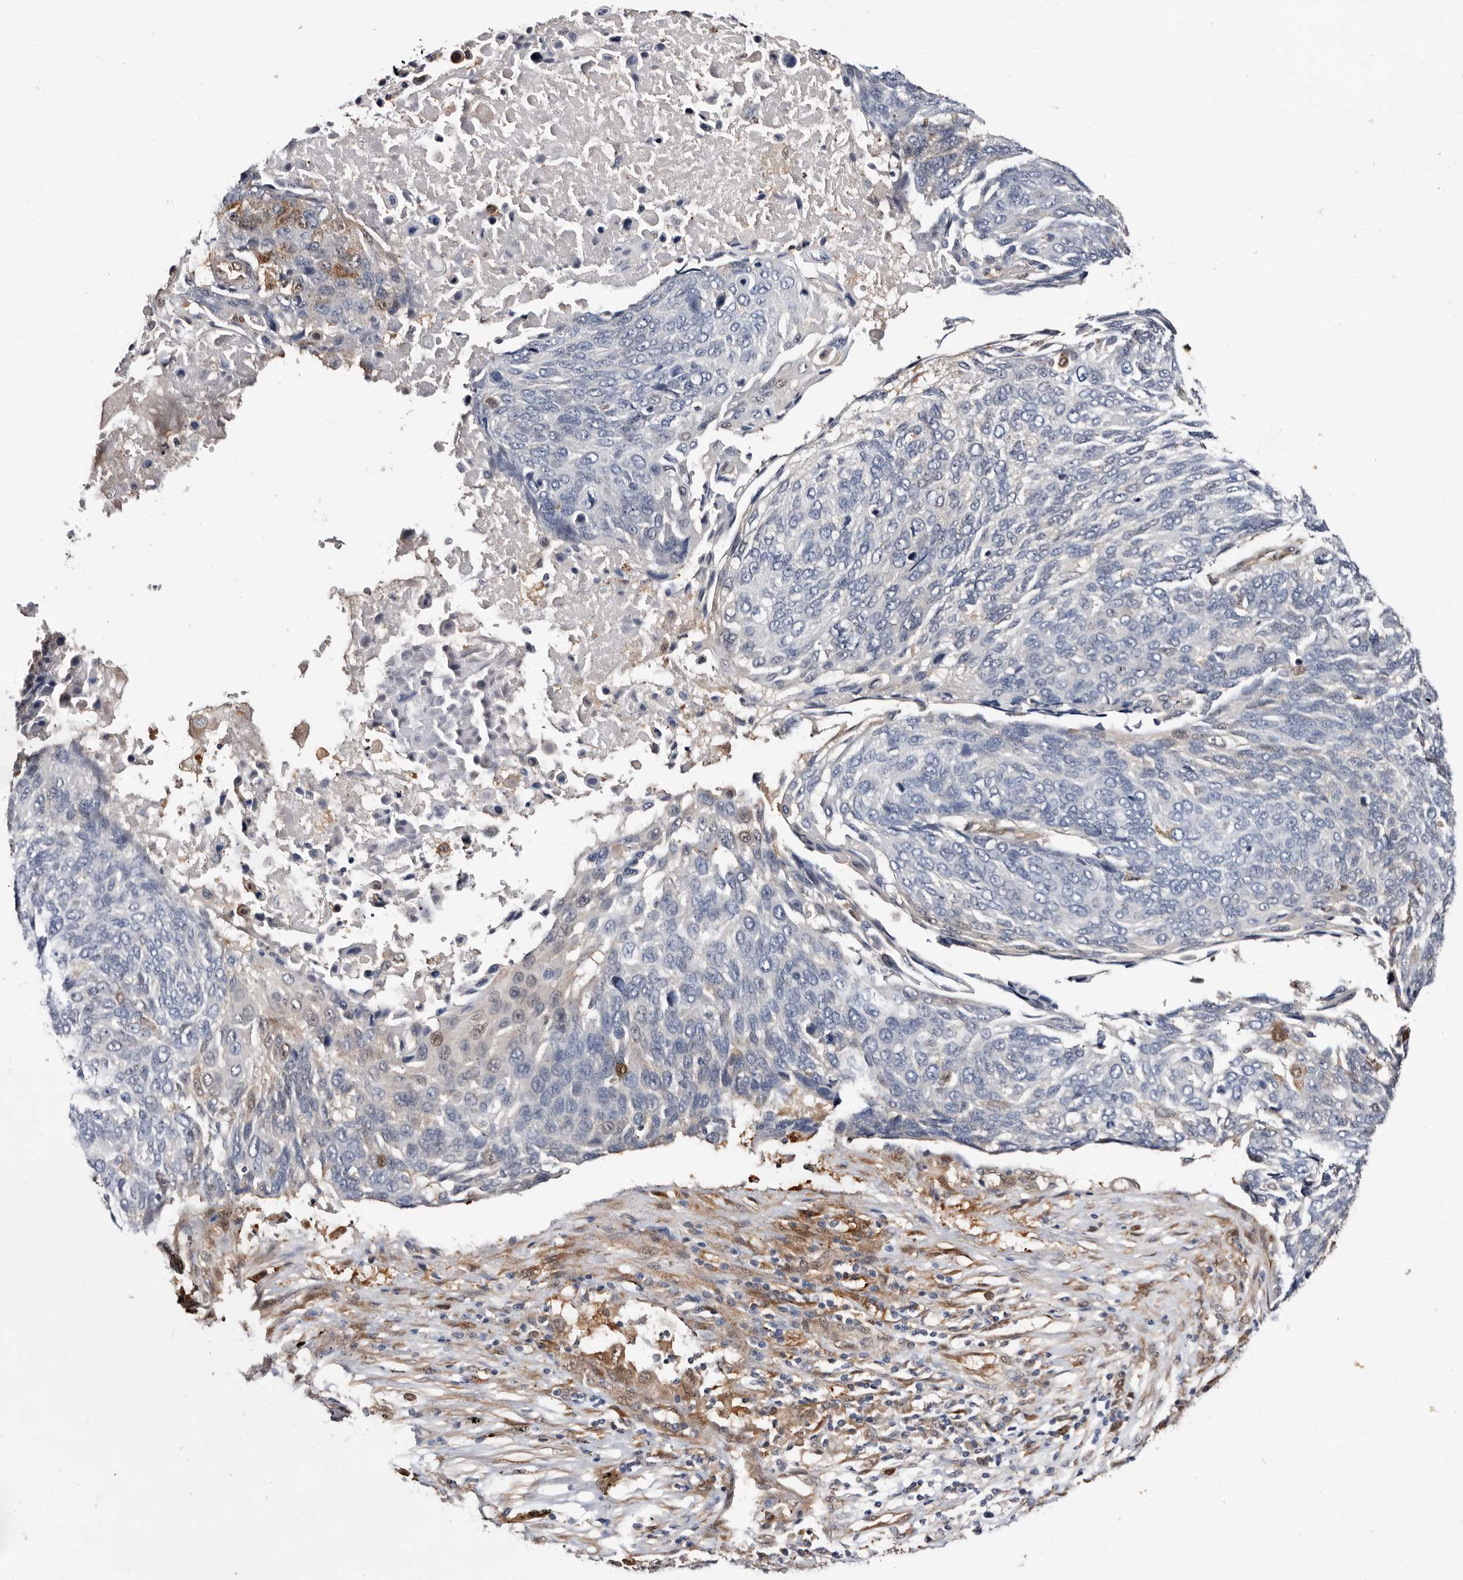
{"staining": {"intensity": "negative", "quantity": "none", "location": "none"}, "tissue": "lung cancer", "cell_type": "Tumor cells", "image_type": "cancer", "snomed": [{"axis": "morphology", "description": "Squamous cell carcinoma, NOS"}, {"axis": "topography", "description": "Lung"}], "caption": "Lung cancer stained for a protein using immunohistochemistry (IHC) exhibits no positivity tumor cells.", "gene": "TP53I3", "patient": {"sex": "male", "age": 66}}